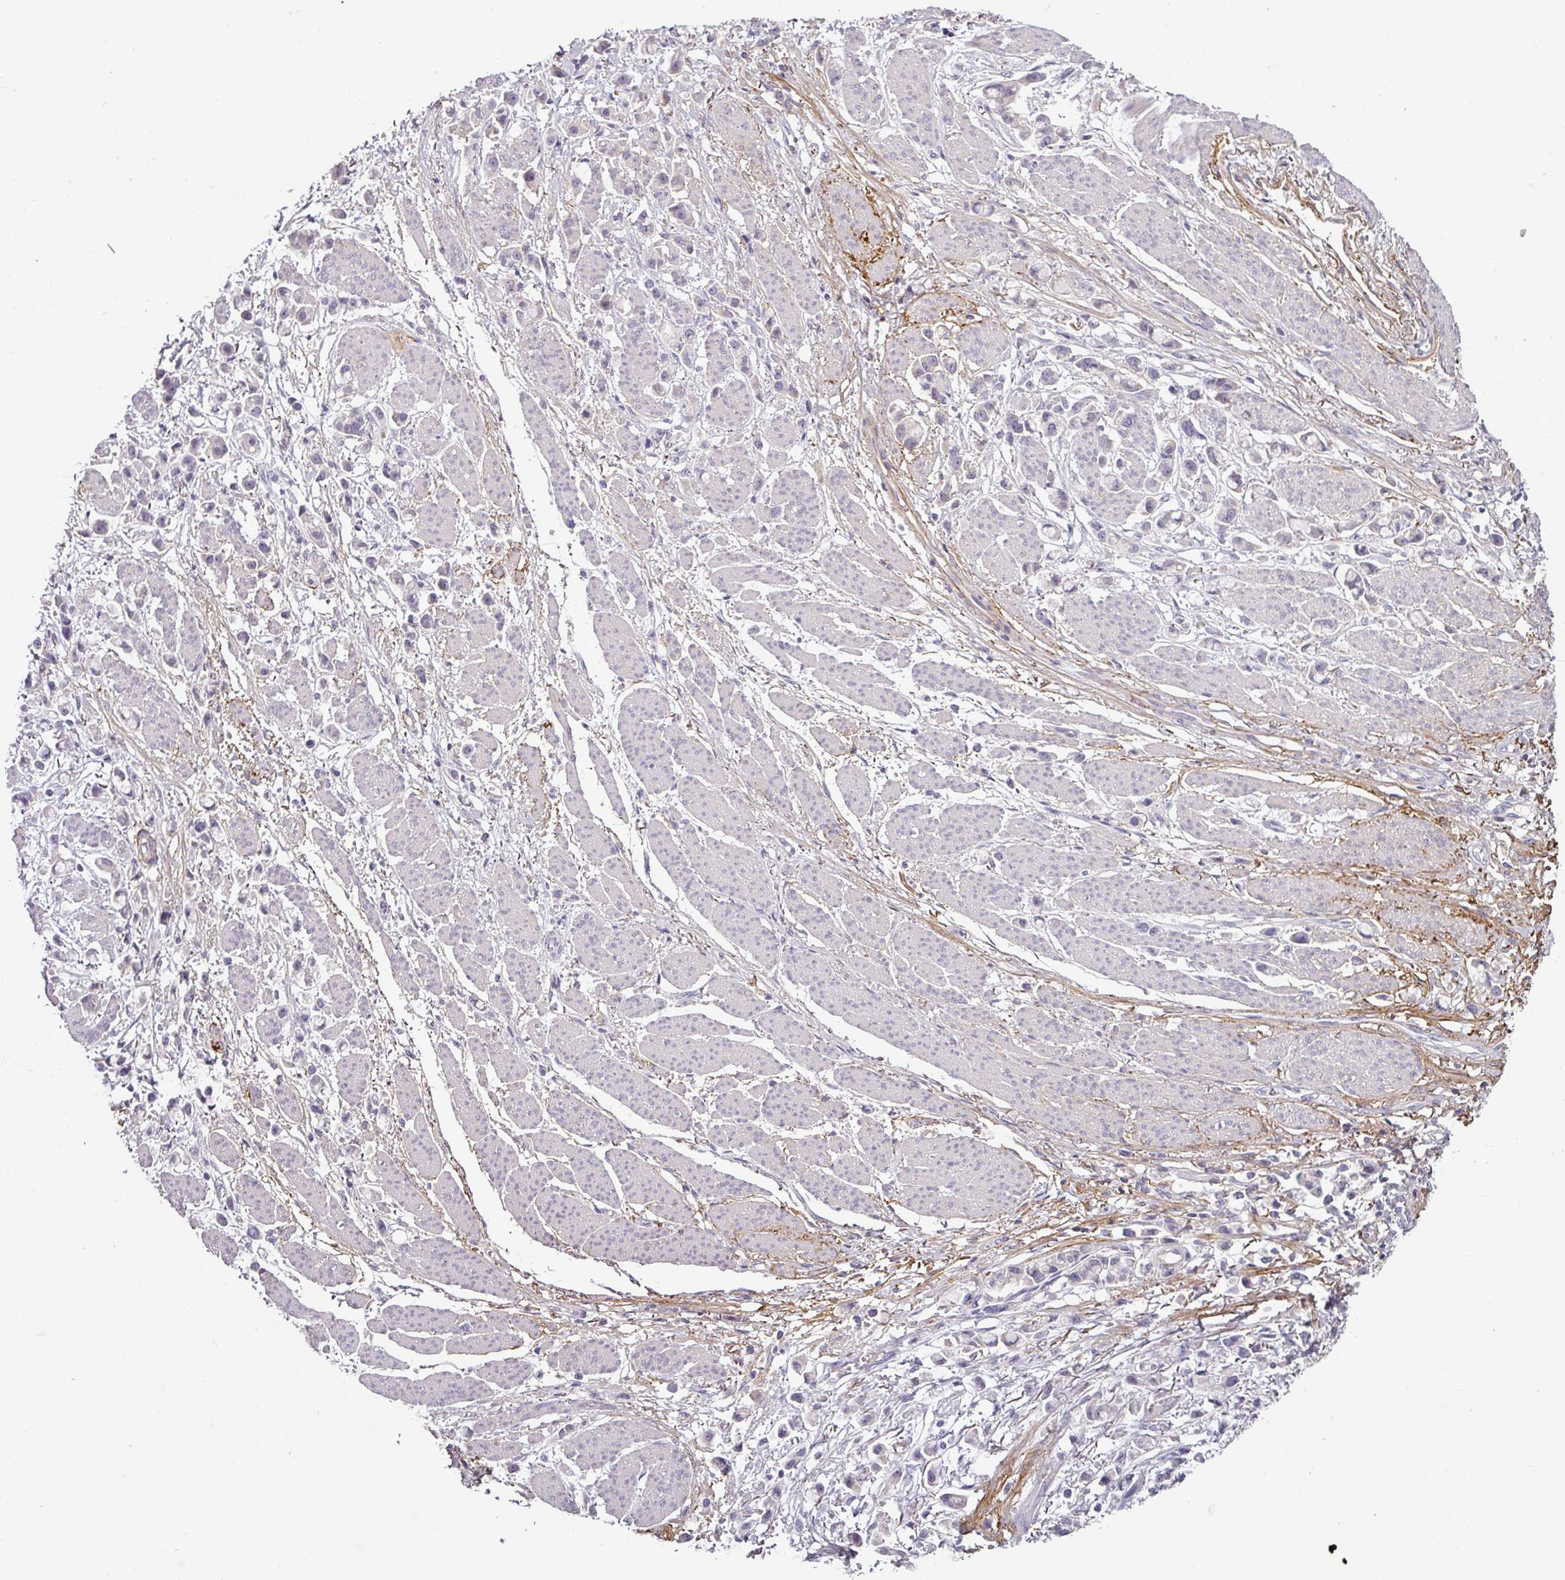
{"staining": {"intensity": "negative", "quantity": "none", "location": "none"}, "tissue": "stomach cancer", "cell_type": "Tumor cells", "image_type": "cancer", "snomed": [{"axis": "morphology", "description": "Adenocarcinoma, NOS"}, {"axis": "topography", "description": "Stomach"}], "caption": "High magnification brightfield microscopy of stomach cancer (adenocarcinoma) stained with DAB (brown) and counterstained with hematoxylin (blue): tumor cells show no significant positivity. (DAB (3,3'-diaminobenzidine) IHC, high magnification).", "gene": "MTMR14", "patient": {"sex": "female", "age": 81}}